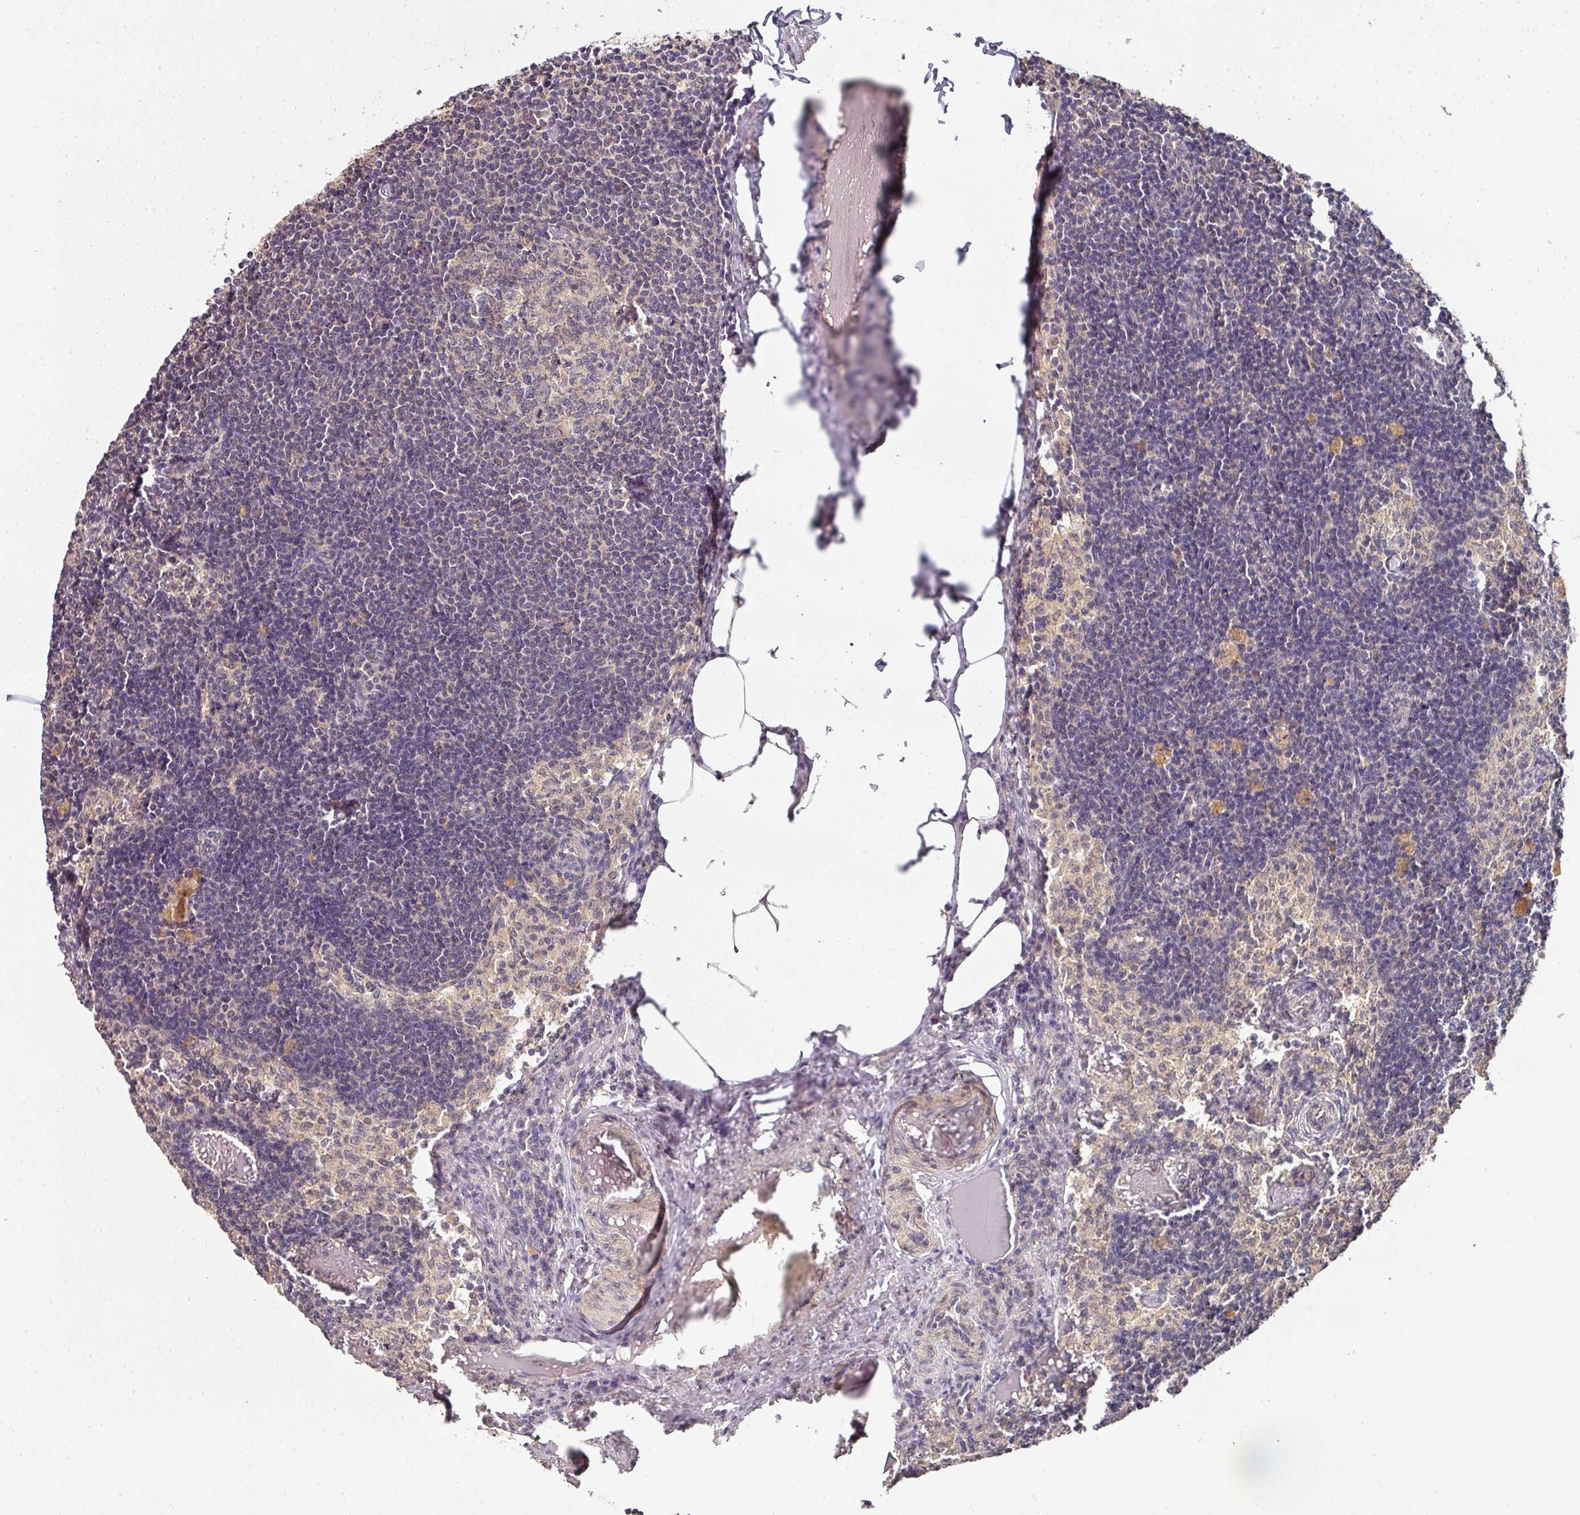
{"staining": {"intensity": "weak", "quantity": "25%-75%", "location": "cytoplasmic/membranous"}, "tissue": "lymph node", "cell_type": "Germinal center cells", "image_type": "normal", "snomed": [{"axis": "morphology", "description": "Normal tissue, NOS"}, {"axis": "topography", "description": "Lymph node"}], "caption": "Brown immunohistochemical staining in unremarkable lymph node exhibits weak cytoplasmic/membranous positivity in approximately 25%-75% of germinal center cells.", "gene": "EXTL3", "patient": {"sex": "male", "age": 49}}